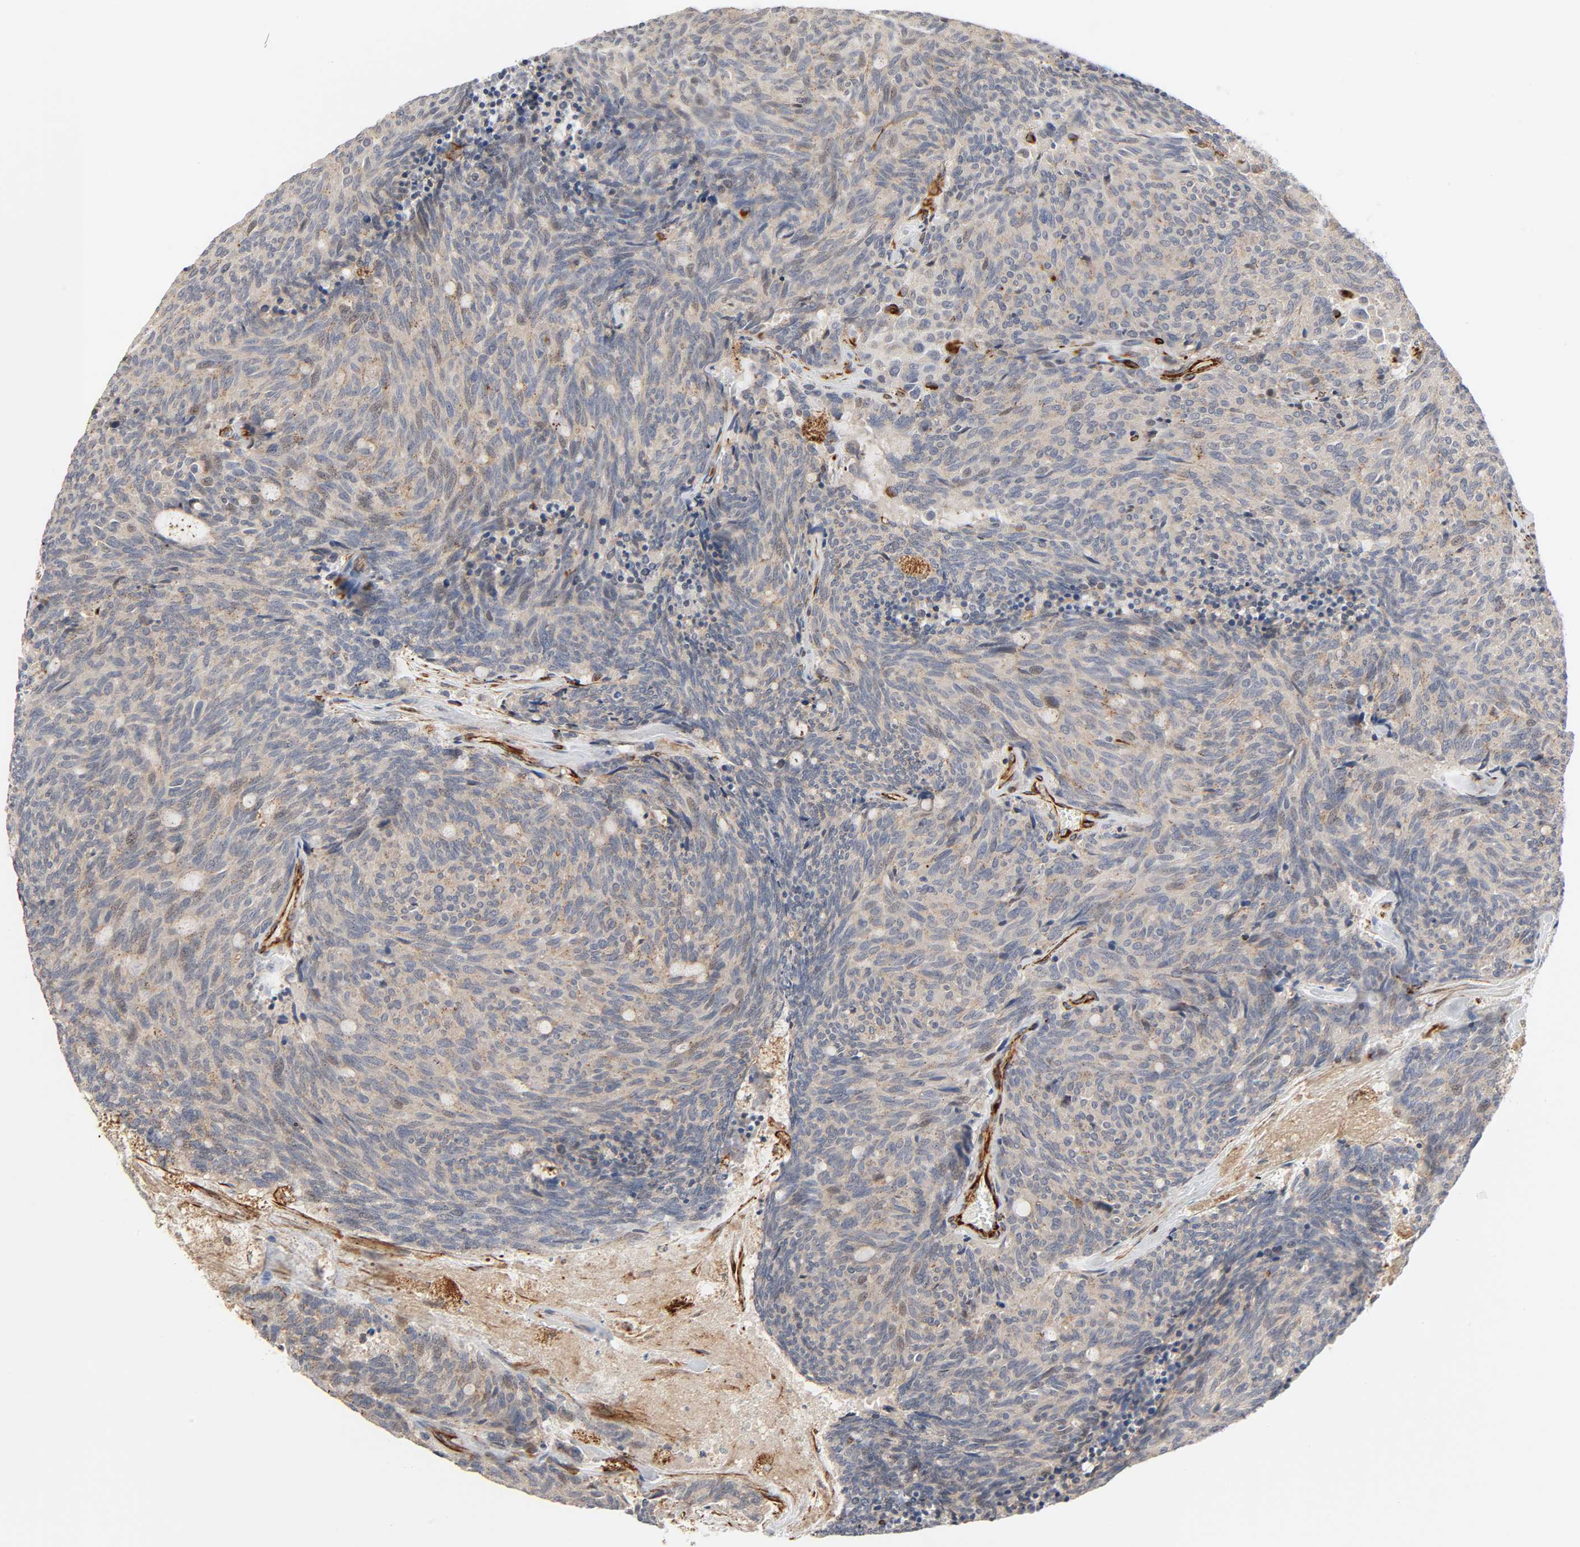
{"staining": {"intensity": "weak", "quantity": ">75%", "location": "cytoplasmic/membranous"}, "tissue": "carcinoid", "cell_type": "Tumor cells", "image_type": "cancer", "snomed": [{"axis": "morphology", "description": "Carcinoid, malignant, NOS"}, {"axis": "topography", "description": "Pancreas"}], "caption": "Protein staining reveals weak cytoplasmic/membranous positivity in about >75% of tumor cells in carcinoid.", "gene": "REEP6", "patient": {"sex": "female", "age": 54}}